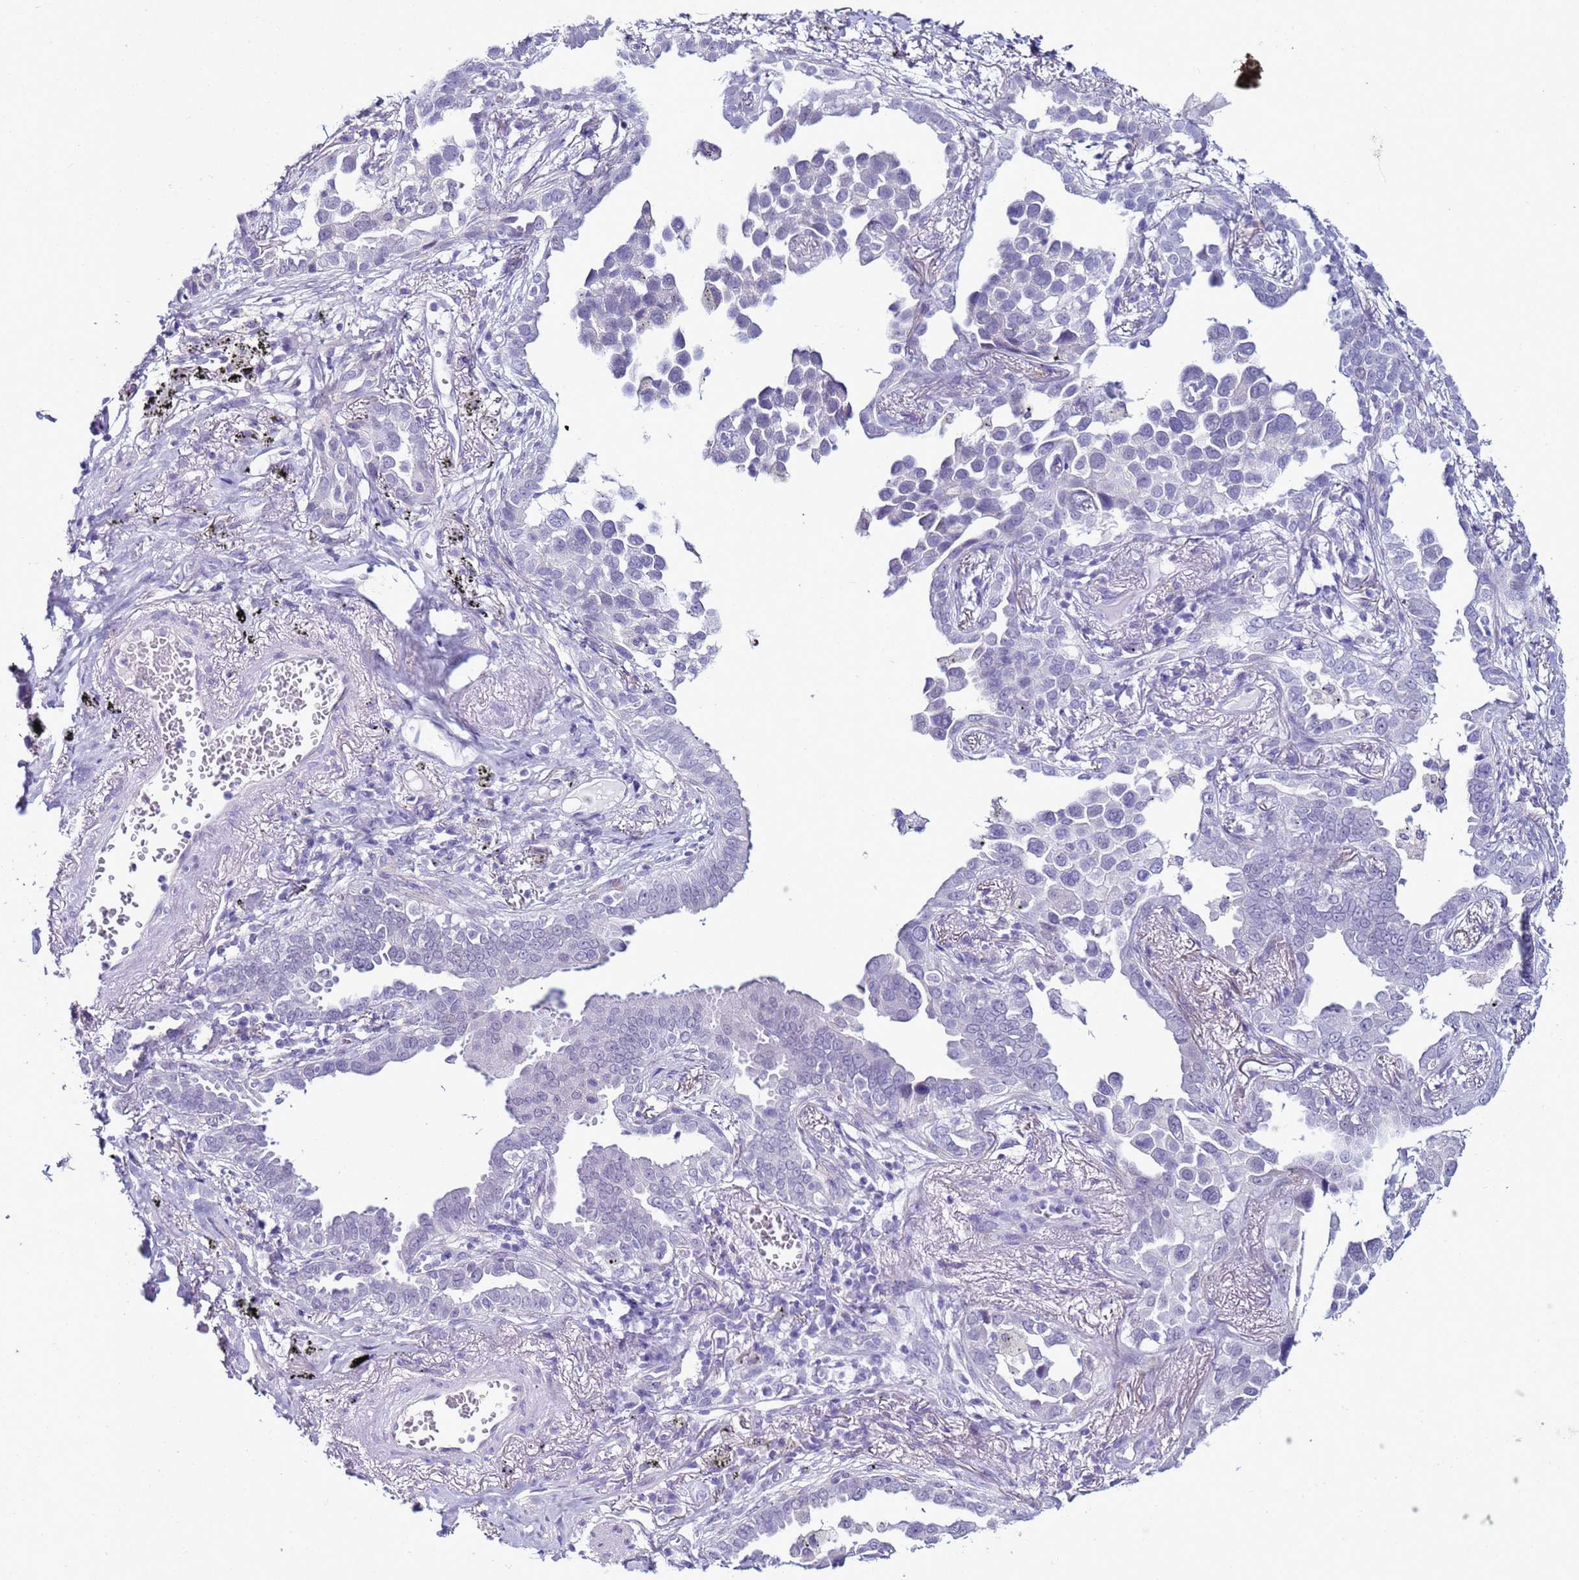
{"staining": {"intensity": "negative", "quantity": "none", "location": "none"}, "tissue": "lung cancer", "cell_type": "Tumor cells", "image_type": "cancer", "snomed": [{"axis": "morphology", "description": "Adenocarcinoma, NOS"}, {"axis": "topography", "description": "Lung"}], "caption": "There is no significant expression in tumor cells of lung cancer (adenocarcinoma). Brightfield microscopy of immunohistochemistry (IHC) stained with DAB (brown) and hematoxylin (blue), captured at high magnification.", "gene": "LRRC10B", "patient": {"sex": "male", "age": 67}}